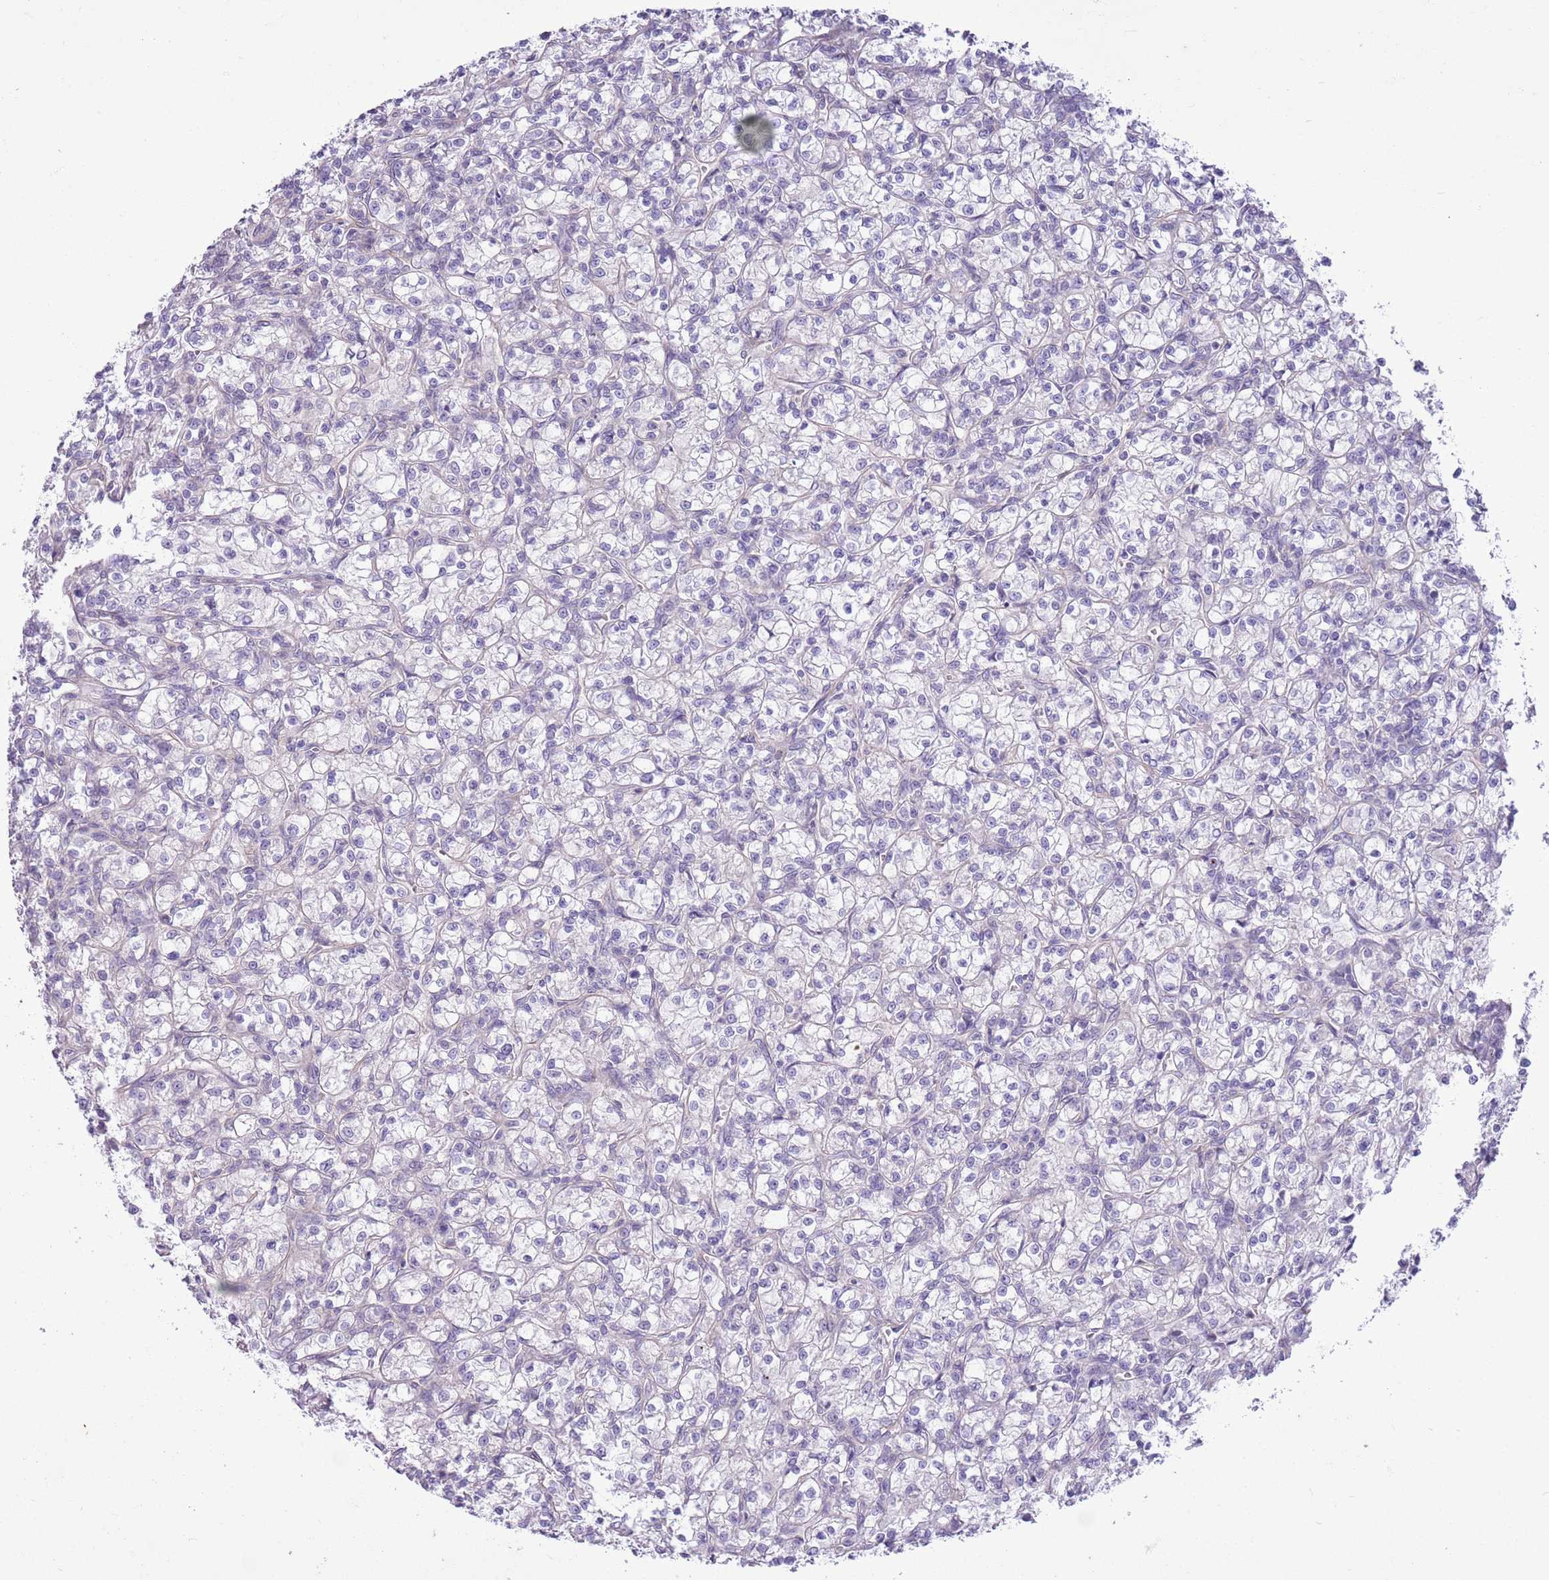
{"staining": {"intensity": "negative", "quantity": "none", "location": "none"}, "tissue": "renal cancer", "cell_type": "Tumor cells", "image_type": "cancer", "snomed": [{"axis": "morphology", "description": "Adenocarcinoma, NOS"}, {"axis": "topography", "description": "Kidney"}], "caption": "Human renal cancer stained for a protein using IHC demonstrates no positivity in tumor cells.", "gene": "PARP8", "patient": {"sex": "female", "age": 59}}